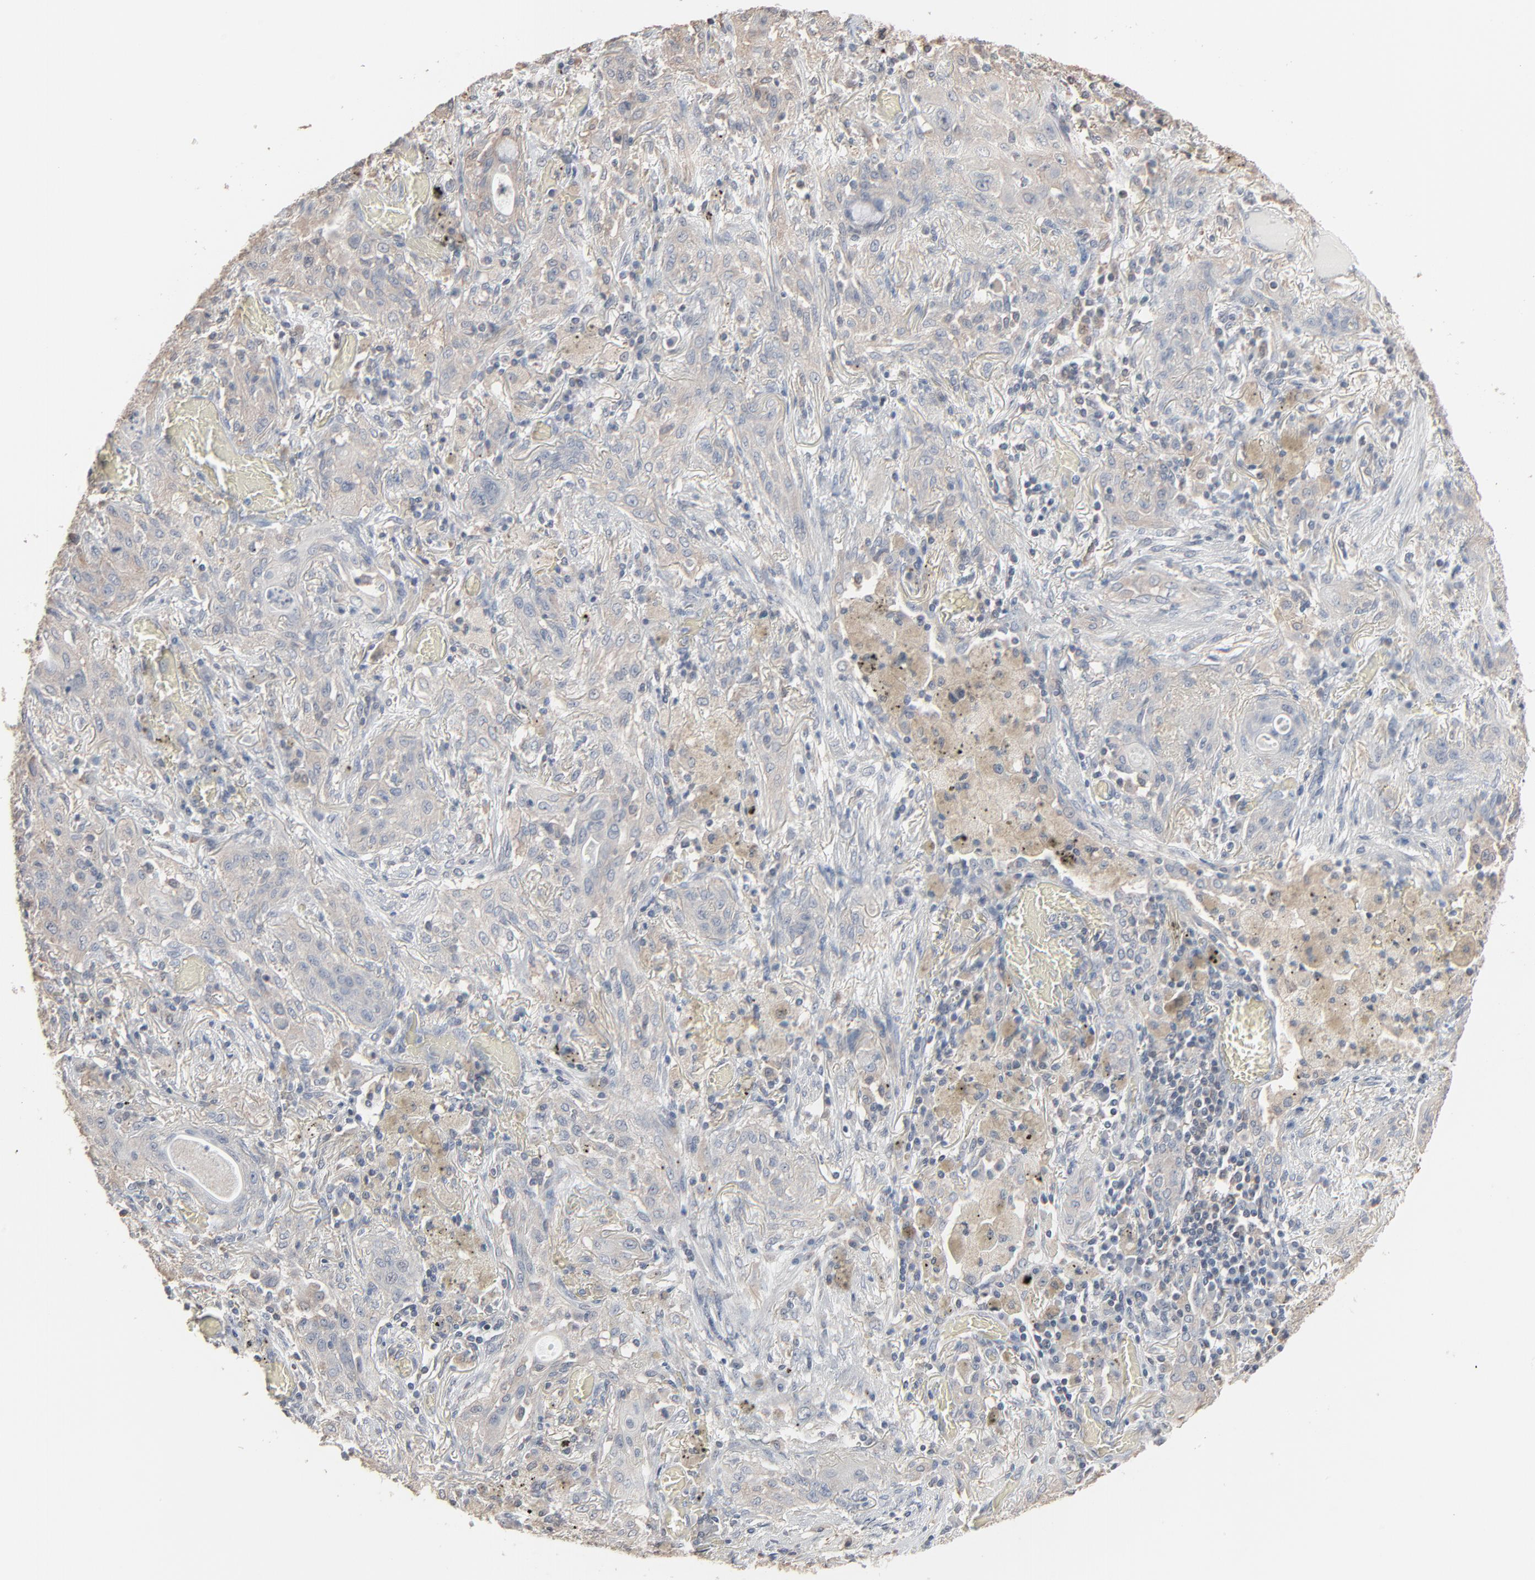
{"staining": {"intensity": "weak", "quantity": "<25%", "location": "cytoplasmic/membranous"}, "tissue": "lung cancer", "cell_type": "Tumor cells", "image_type": "cancer", "snomed": [{"axis": "morphology", "description": "Squamous cell carcinoma, NOS"}, {"axis": "topography", "description": "Lung"}], "caption": "High magnification brightfield microscopy of lung cancer (squamous cell carcinoma) stained with DAB (3,3'-diaminobenzidine) (brown) and counterstained with hematoxylin (blue): tumor cells show no significant staining.", "gene": "CCT5", "patient": {"sex": "female", "age": 47}}